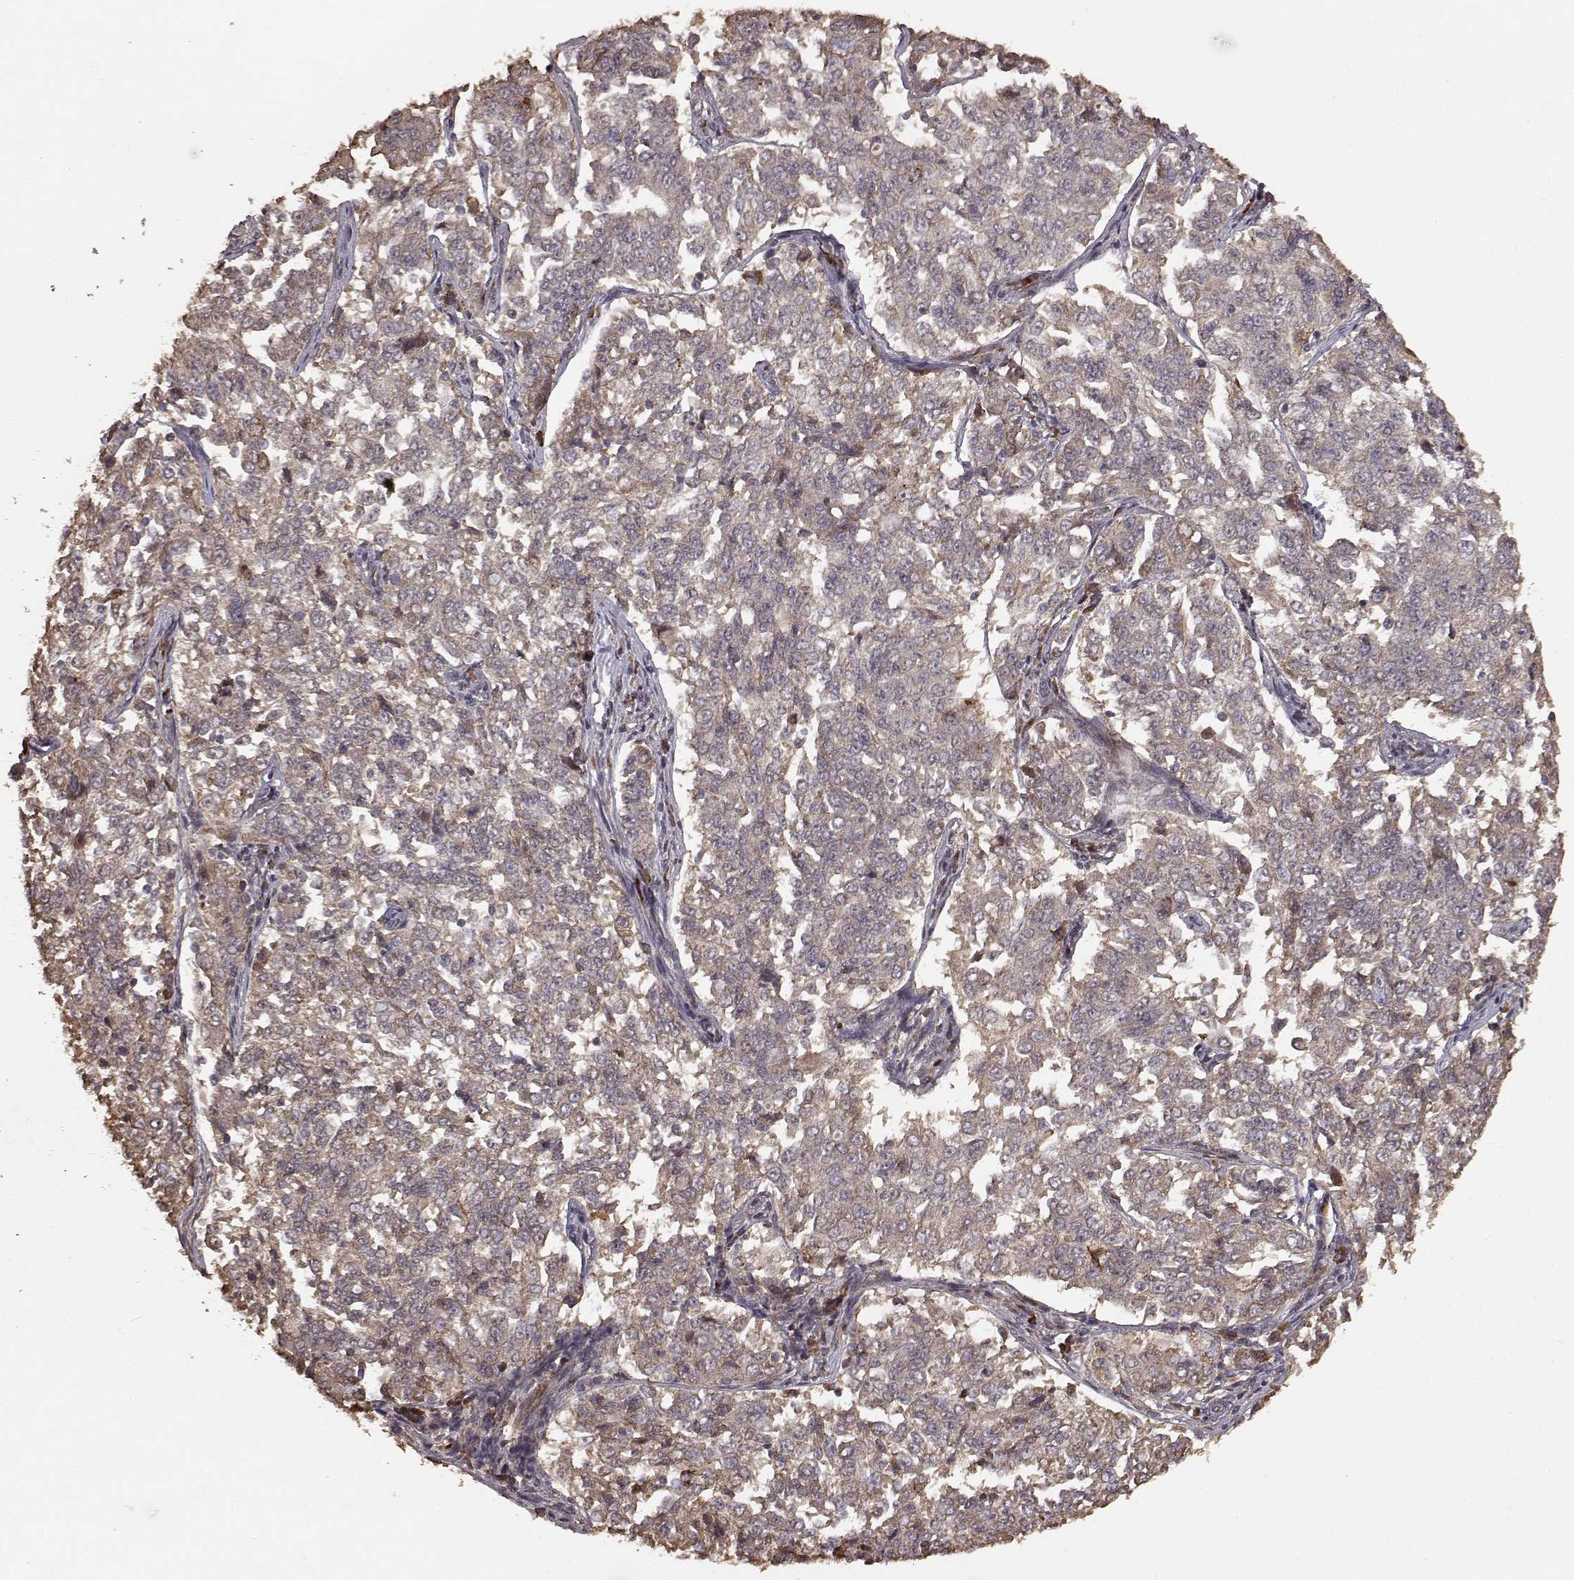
{"staining": {"intensity": "weak", "quantity": ">75%", "location": "cytoplasmic/membranous"}, "tissue": "endometrial cancer", "cell_type": "Tumor cells", "image_type": "cancer", "snomed": [{"axis": "morphology", "description": "Adenocarcinoma, NOS"}, {"axis": "topography", "description": "Endometrium"}], "caption": "Tumor cells exhibit low levels of weak cytoplasmic/membranous staining in approximately >75% of cells in endometrial cancer (adenocarcinoma).", "gene": "USP15", "patient": {"sex": "female", "age": 43}}